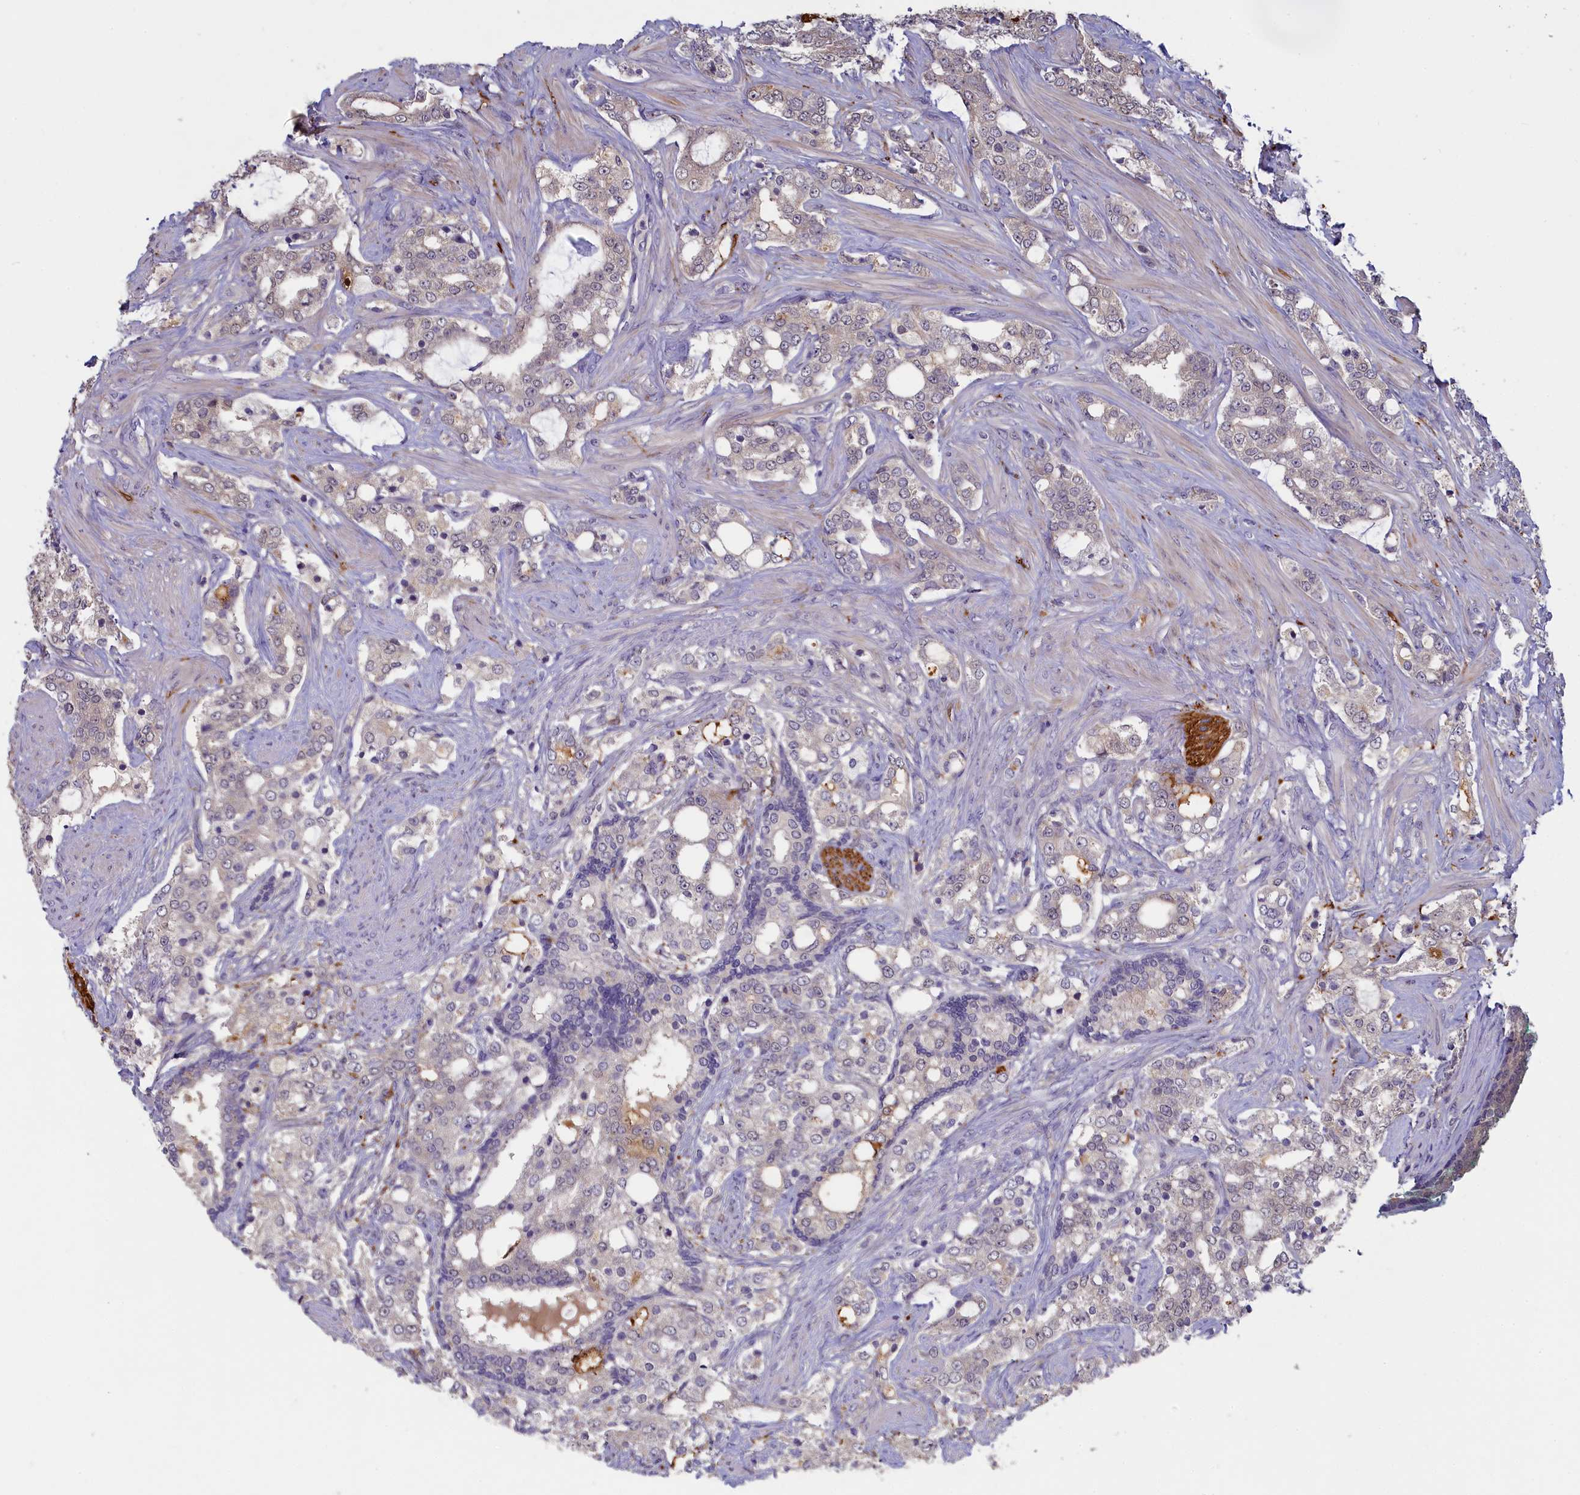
{"staining": {"intensity": "negative", "quantity": "none", "location": "none"}, "tissue": "prostate cancer", "cell_type": "Tumor cells", "image_type": "cancer", "snomed": [{"axis": "morphology", "description": "Adenocarcinoma, High grade"}, {"axis": "topography", "description": "Prostate"}], "caption": "Immunohistochemical staining of human prostate cancer (adenocarcinoma (high-grade)) exhibits no significant expression in tumor cells. The staining is performed using DAB brown chromogen with nuclei counter-stained in using hematoxylin.", "gene": "UCHL3", "patient": {"sex": "male", "age": 64}}